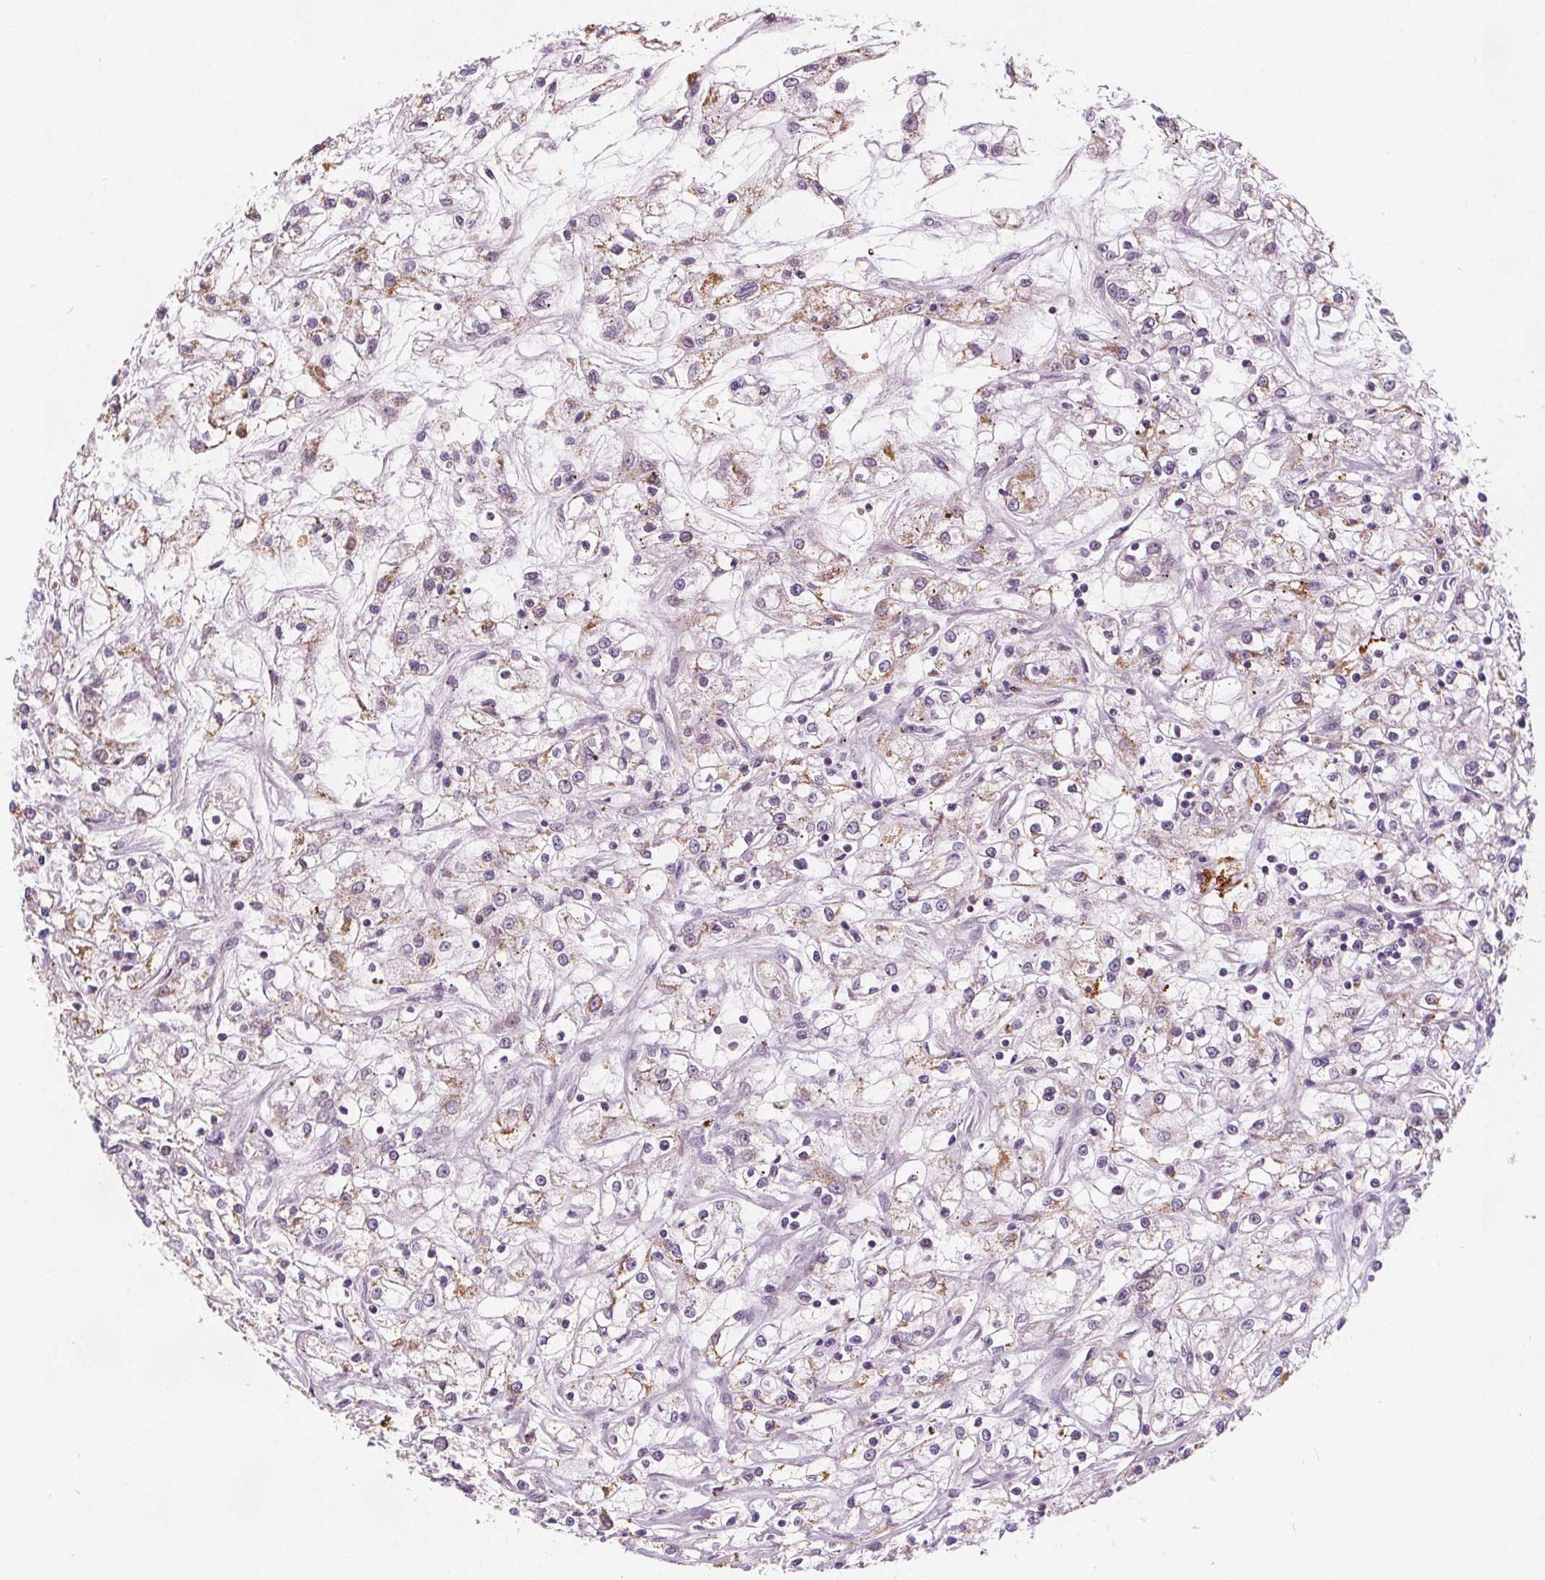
{"staining": {"intensity": "negative", "quantity": "none", "location": "none"}, "tissue": "renal cancer", "cell_type": "Tumor cells", "image_type": "cancer", "snomed": [{"axis": "morphology", "description": "Adenocarcinoma, NOS"}, {"axis": "topography", "description": "Kidney"}], "caption": "This is an IHC micrograph of adenocarcinoma (renal). There is no positivity in tumor cells.", "gene": "DPM2", "patient": {"sex": "female", "age": 59}}